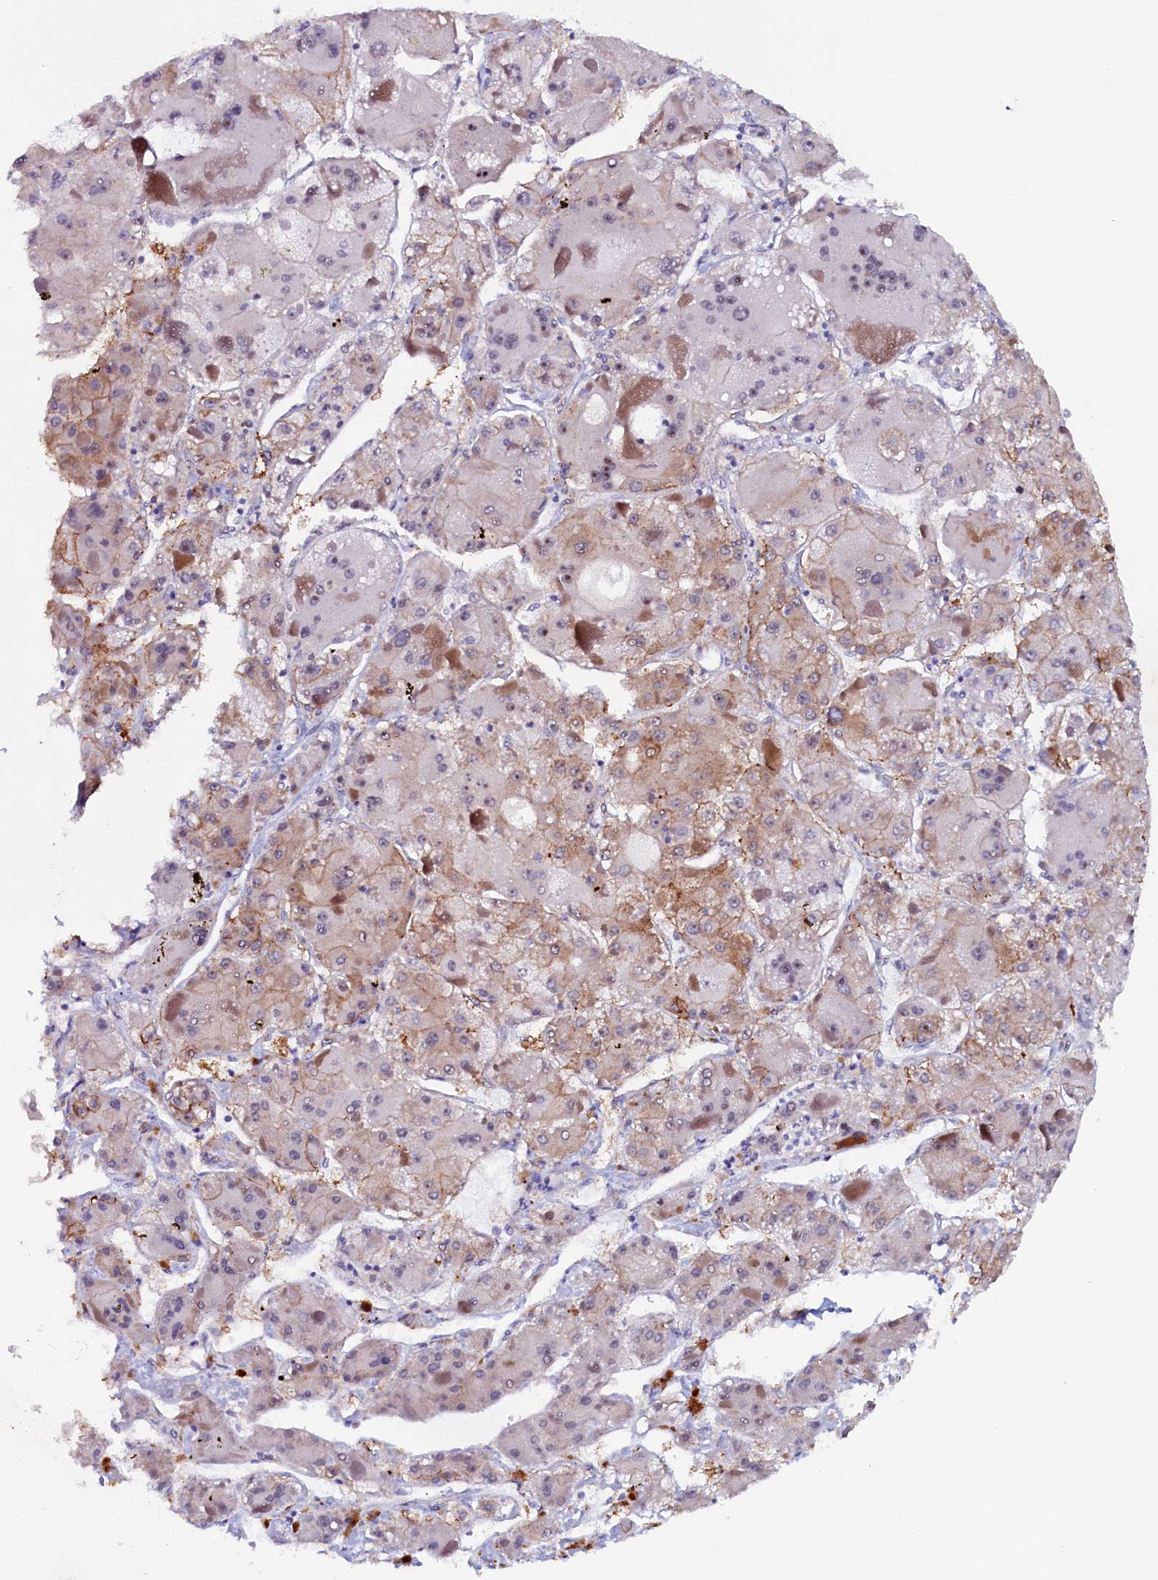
{"staining": {"intensity": "weak", "quantity": "25%-75%", "location": "cytoplasmic/membranous"}, "tissue": "liver cancer", "cell_type": "Tumor cells", "image_type": "cancer", "snomed": [{"axis": "morphology", "description": "Carcinoma, Hepatocellular, NOS"}, {"axis": "topography", "description": "Liver"}], "caption": "Immunohistochemical staining of liver cancer displays low levels of weak cytoplasmic/membranous protein expression in about 25%-75% of tumor cells. (Brightfield microscopy of DAB IHC at high magnification).", "gene": "PACSIN3", "patient": {"sex": "female", "age": 73}}